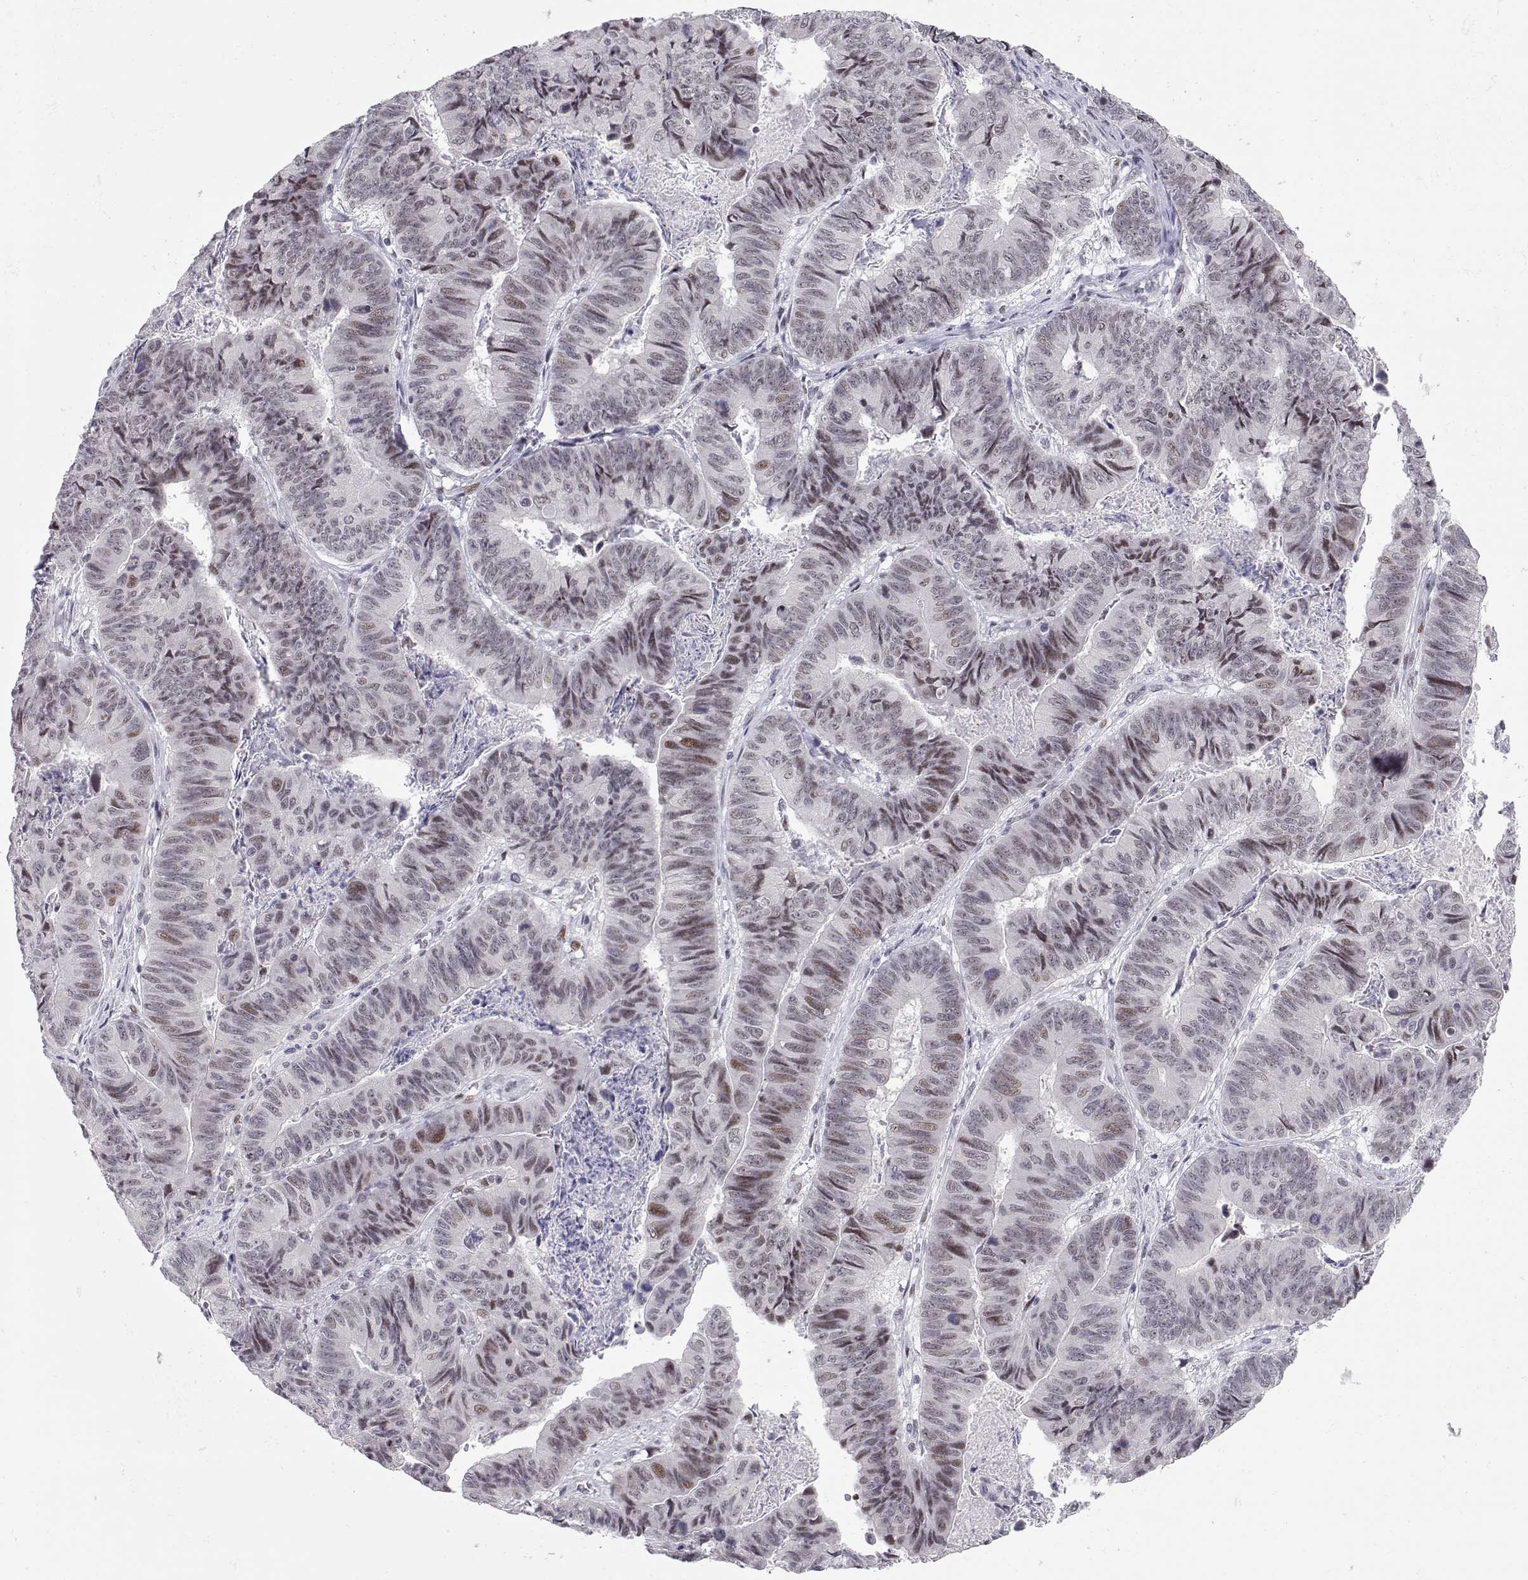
{"staining": {"intensity": "weak", "quantity": "<25%", "location": "nuclear"}, "tissue": "stomach cancer", "cell_type": "Tumor cells", "image_type": "cancer", "snomed": [{"axis": "morphology", "description": "Adenocarcinoma, NOS"}, {"axis": "topography", "description": "Stomach, lower"}], "caption": "The IHC micrograph has no significant expression in tumor cells of stomach cancer (adenocarcinoma) tissue.", "gene": "SIX6", "patient": {"sex": "male", "age": 77}}